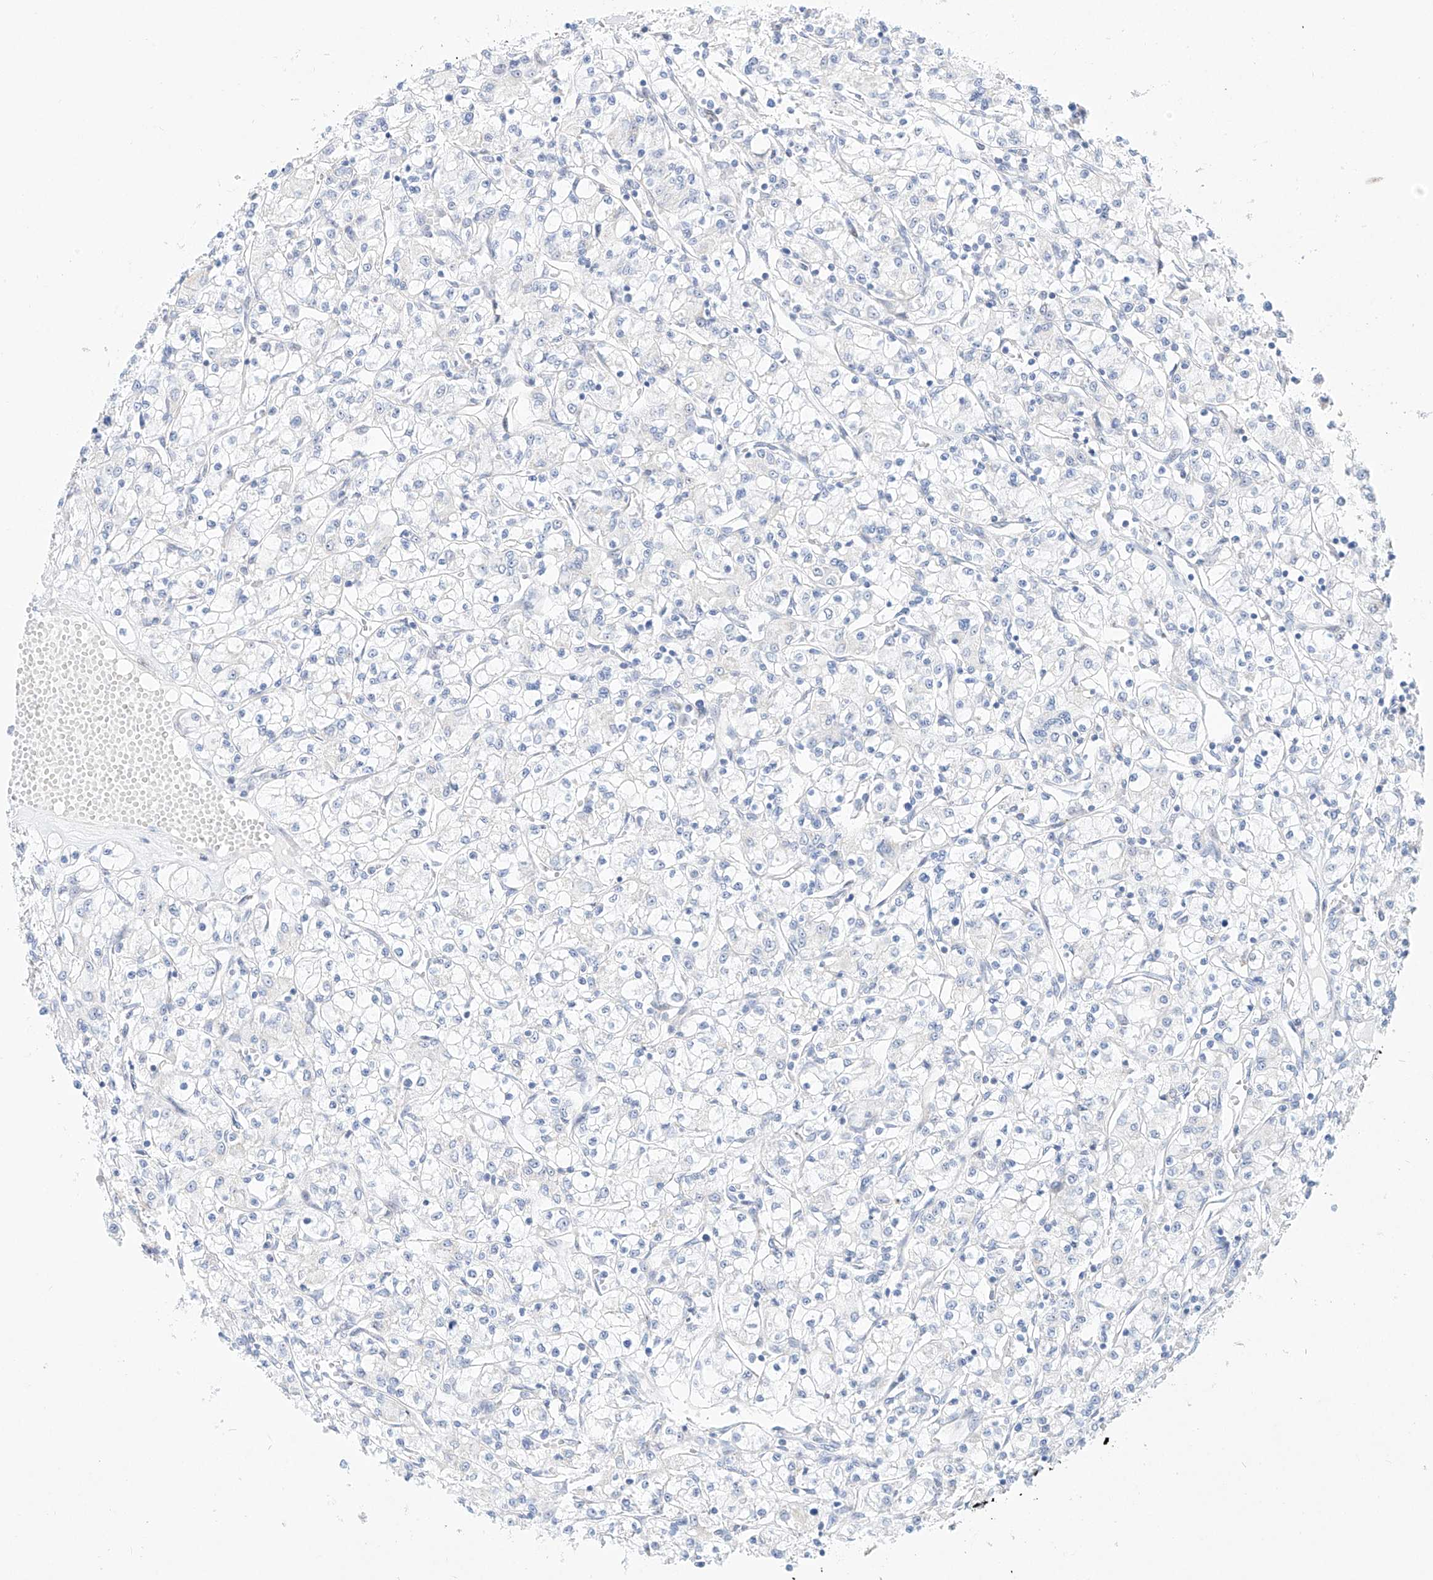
{"staining": {"intensity": "negative", "quantity": "none", "location": "none"}, "tissue": "renal cancer", "cell_type": "Tumor cells", "image_type": "cancer", "snomed": [{"axis": "morphology", "description": "Adenocarcinoma, NOS"}, {"axis": "topography", "description": "Kidney"}], "caption": "Tumor cells are negative for protein expression in human renal cancer.", "gene": "SNU13", "patient": {"sex": "female", "age": 59}}